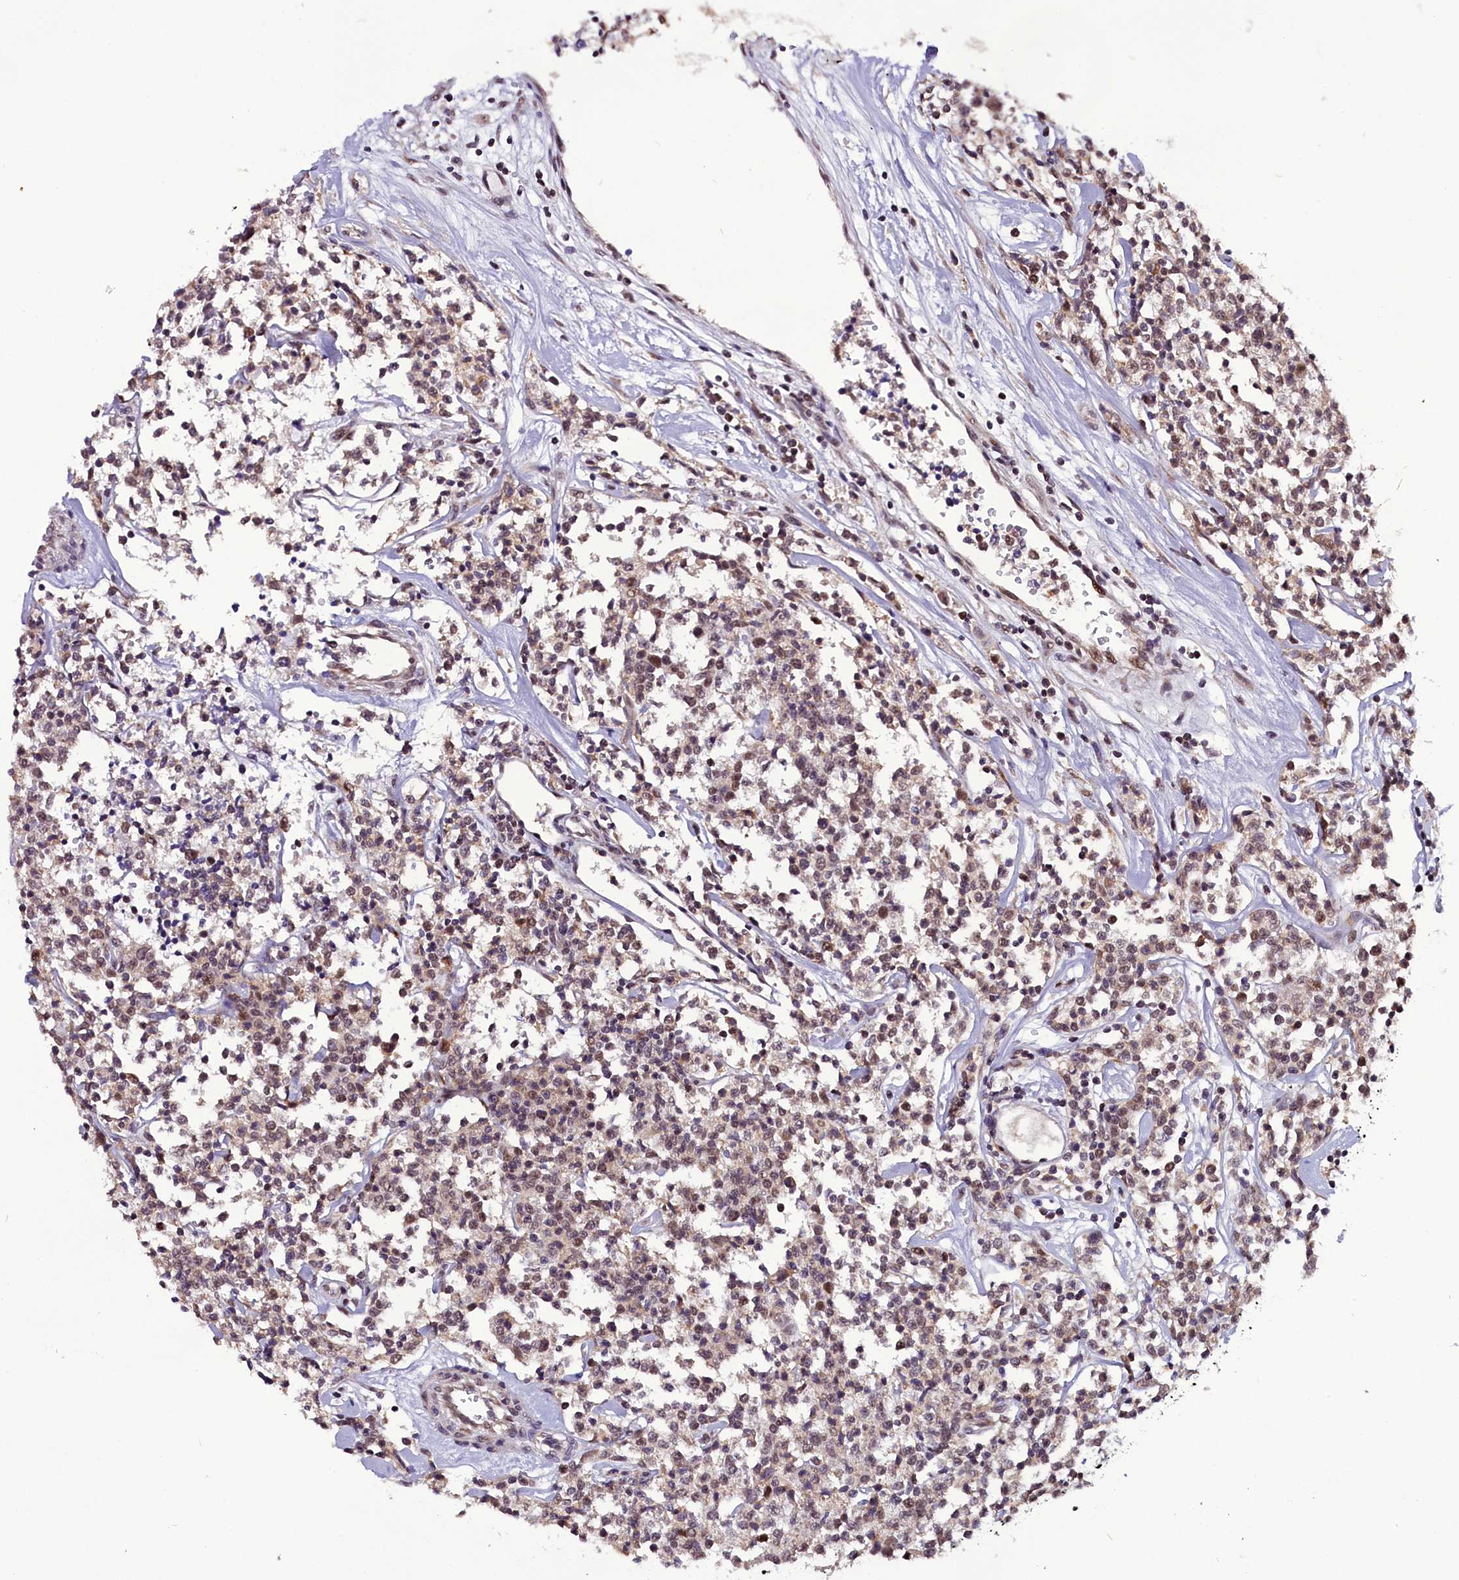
{"staining": {"intensity": "weak", "quantity": ">75%", "location": "nuclear"}, "tissue": "lymphoma", "cell_type": "Tumor cells", "image_type": "cancer", "snomed": [{"axis": "morphology", "description": "Malignant lymphoma, non-Hodgkin's type, Low grade"}, {"axis": "topography", "description": "Small intestine"}], "caption": "Low-grade malignant lymphoma, non-Hodgkin's type tissue shows weak nuclear staining in approximately >75% of tumor cells (DAB (3,3'-diaminobenzidine) = brown stain, brightfield microscopy at high magnification).", "gene": "RPUSD2", "patient": {"sex": "female", "age": 59}}